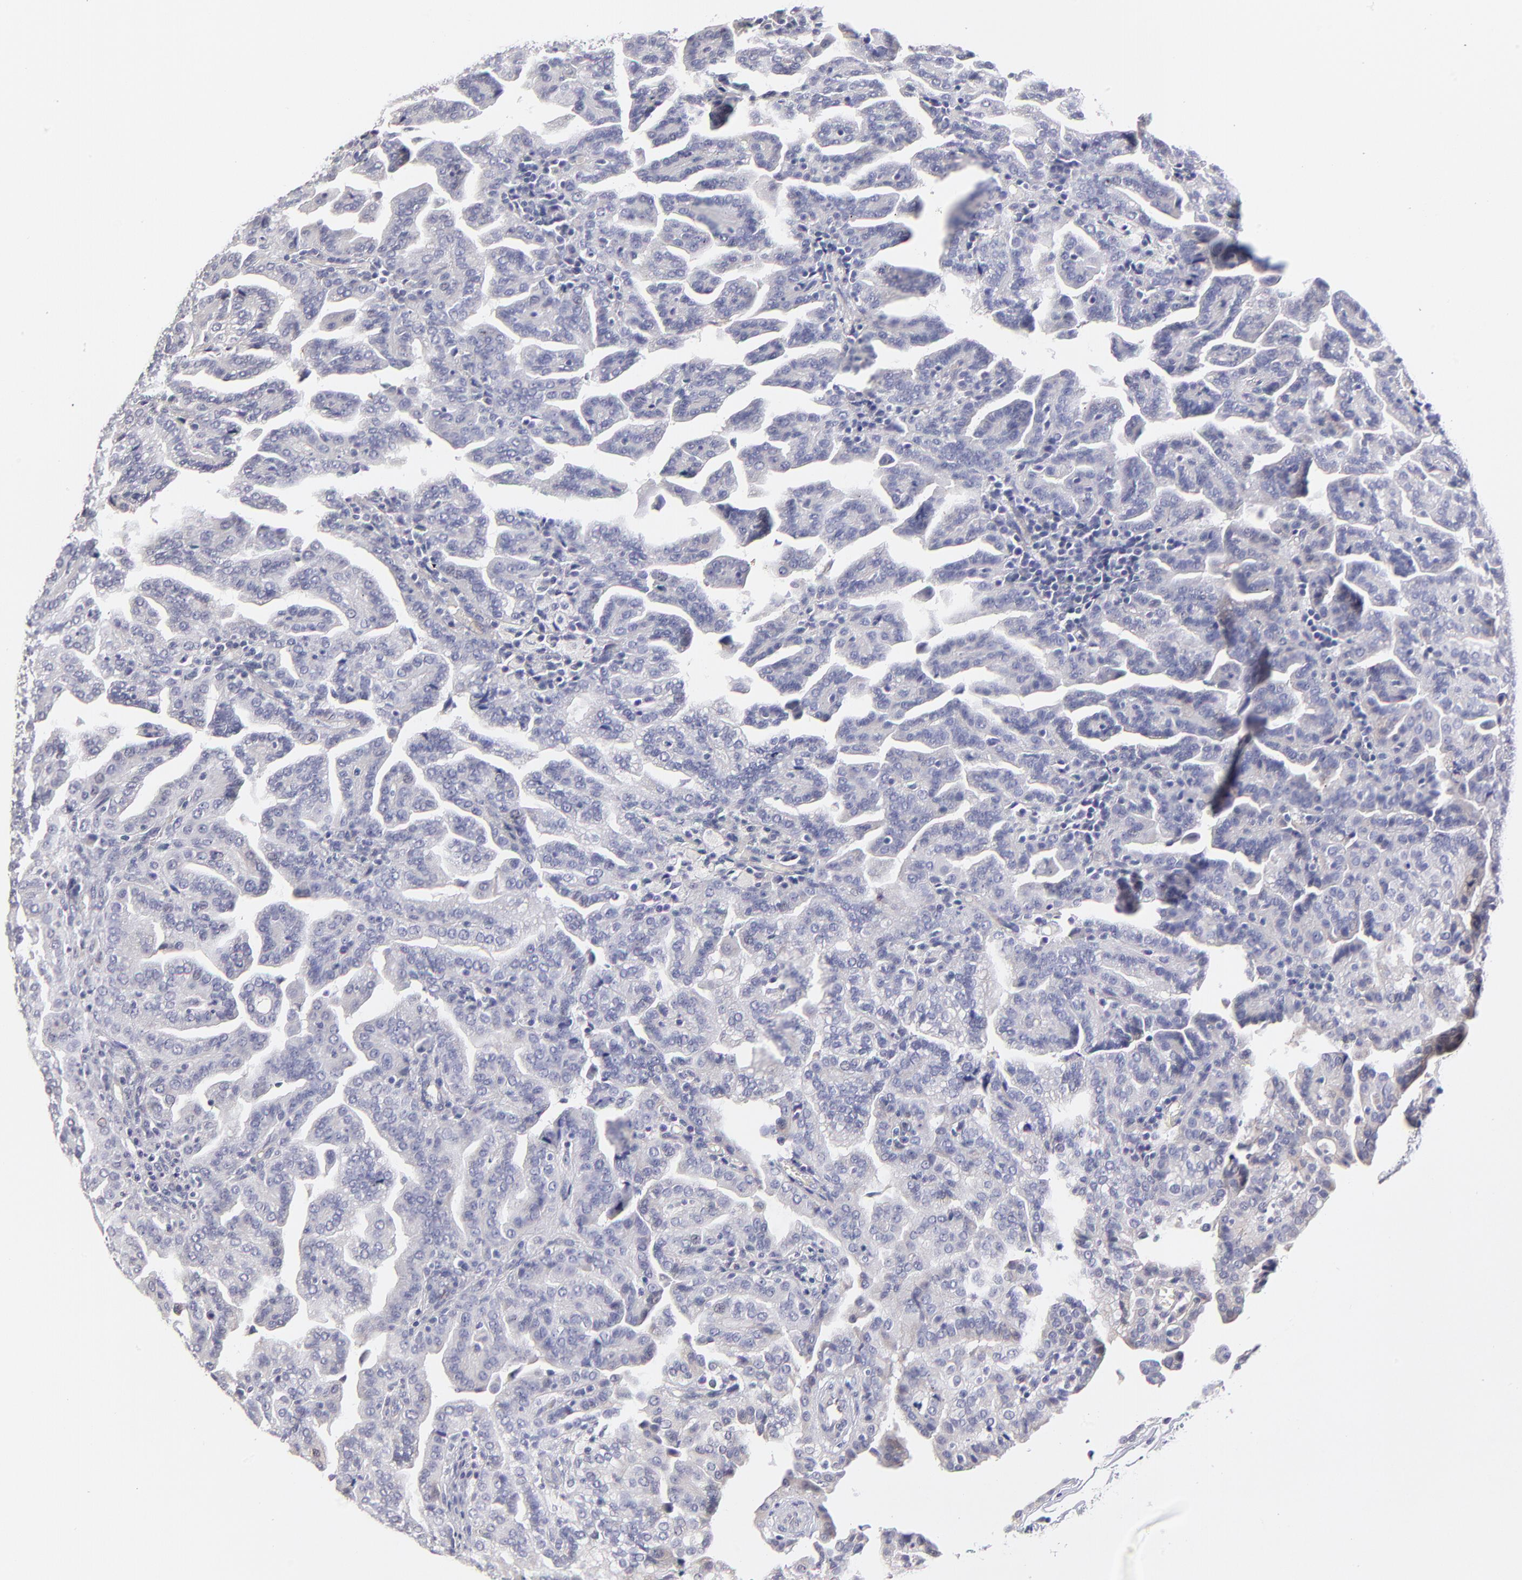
{"staining": {"intensity": "negative", "quantity": "none", "location": "none"}, "tissue": "renal cancer", "cell_type": "Tumor cells", "image_type": "cancer", "snomed": [{"axis": "morphology", "description": "Adenocarcinoma, NOS"}, {"axis": "topography", "description": "Kidney"}], "caption": "The IHC image has no significant positivity in tumor cells of renal cancer (adenocarcinoma) tissue. (DAB (3,3'-diaminobenzidine) immunohistochemistry visualized using brightfield microscopy, high magnification).", "gene": "BTG2", "patient": {"sex": "male", "age": 61}}